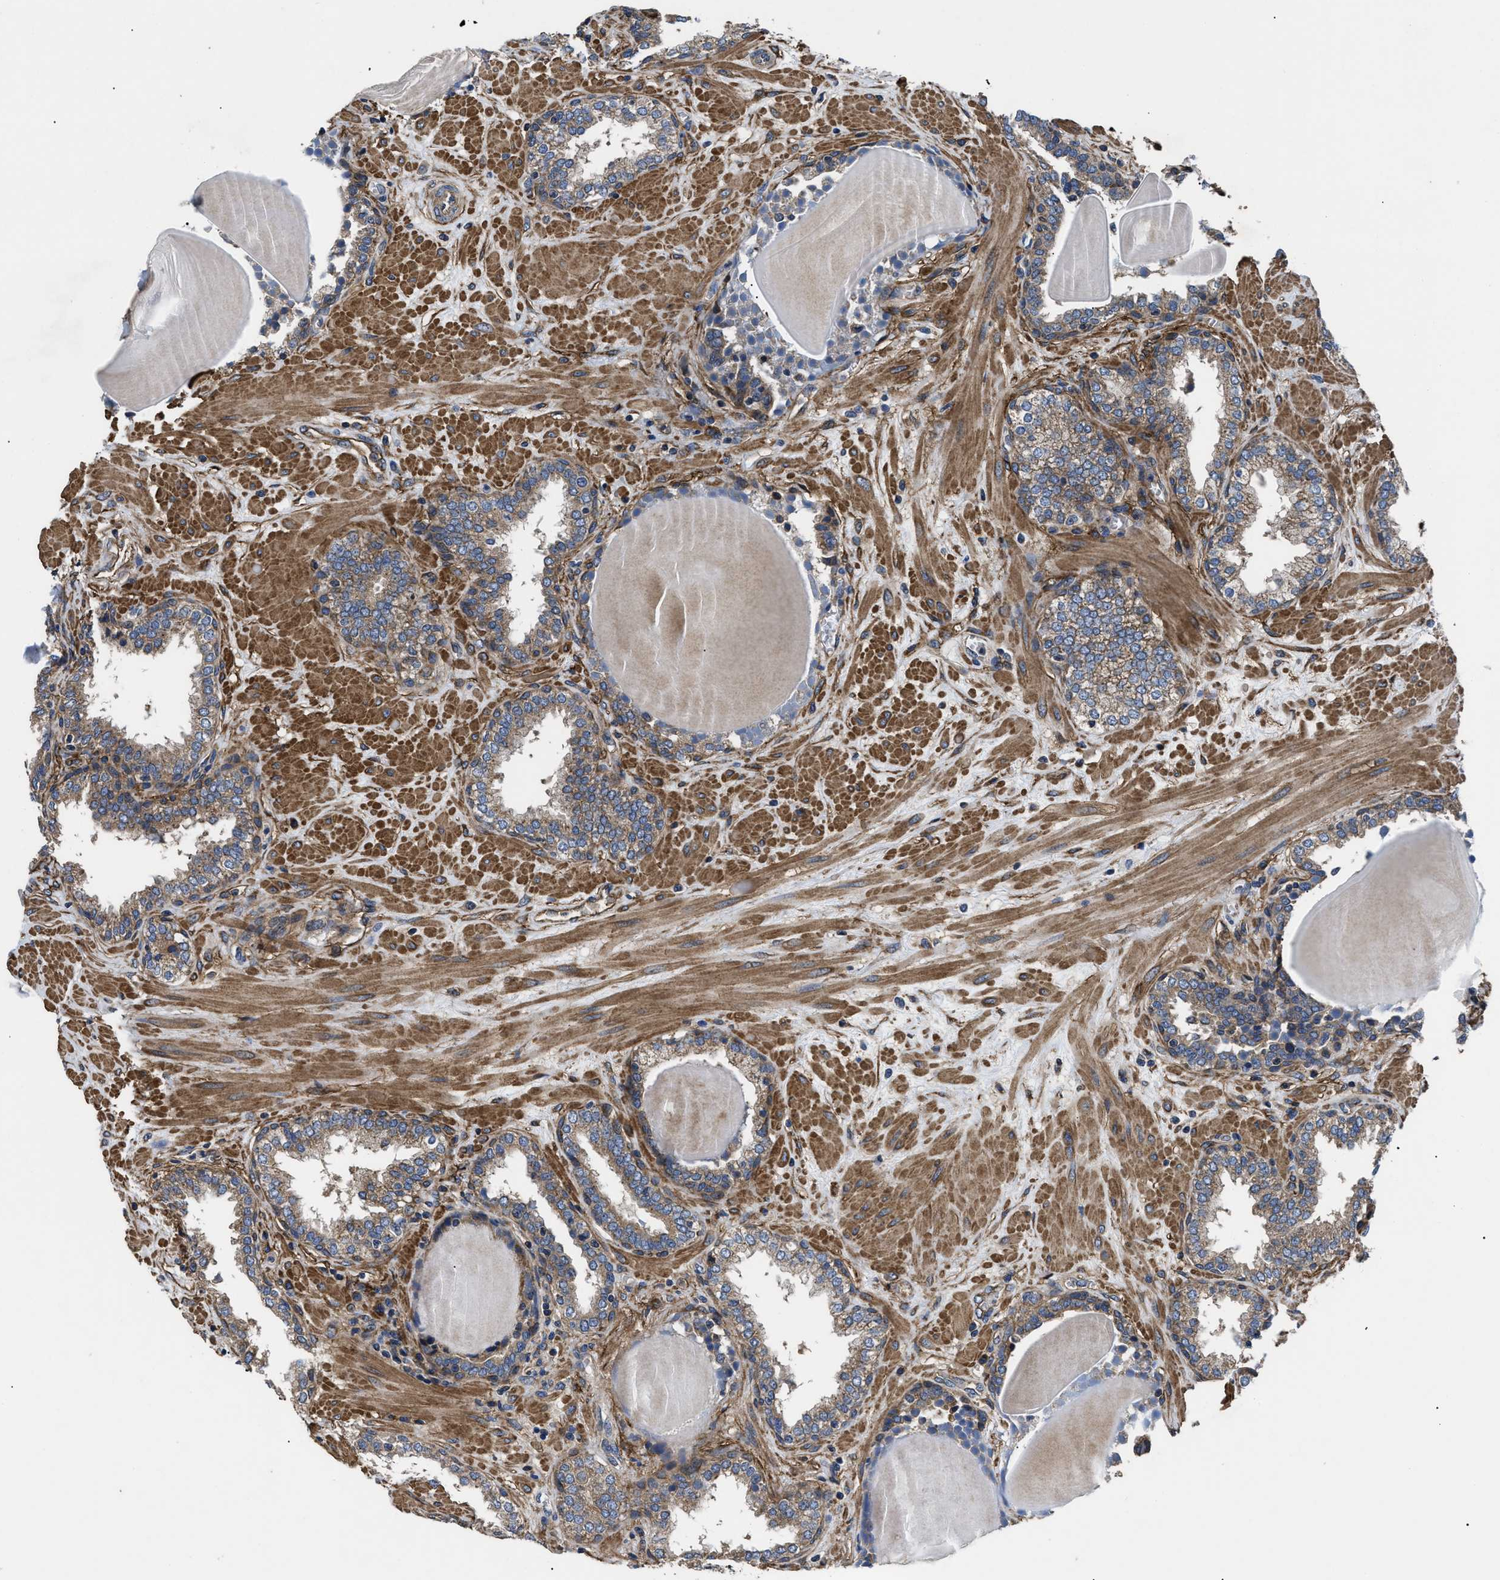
{"staining": {"intensity": "weak", "quantity": "25%-75%", "location": "cytoplasmic/membranous"}, "tissue": "prostate", "cell_type": "Glandular cells", "image_type": "normal", "snomed": [{"axis": "morphology", "description": "Normal tissue, NOS"}, {"axis": "topography", "description": "Prostate"}], "caption": "Normal prostate exhibits weak cytoplasmic/membranous expression in about 25%-75% of glandular cells, visualized by immunohistochemistry.", "gene": "NT5E", "patient": {"sex": "male", "age": 51}}